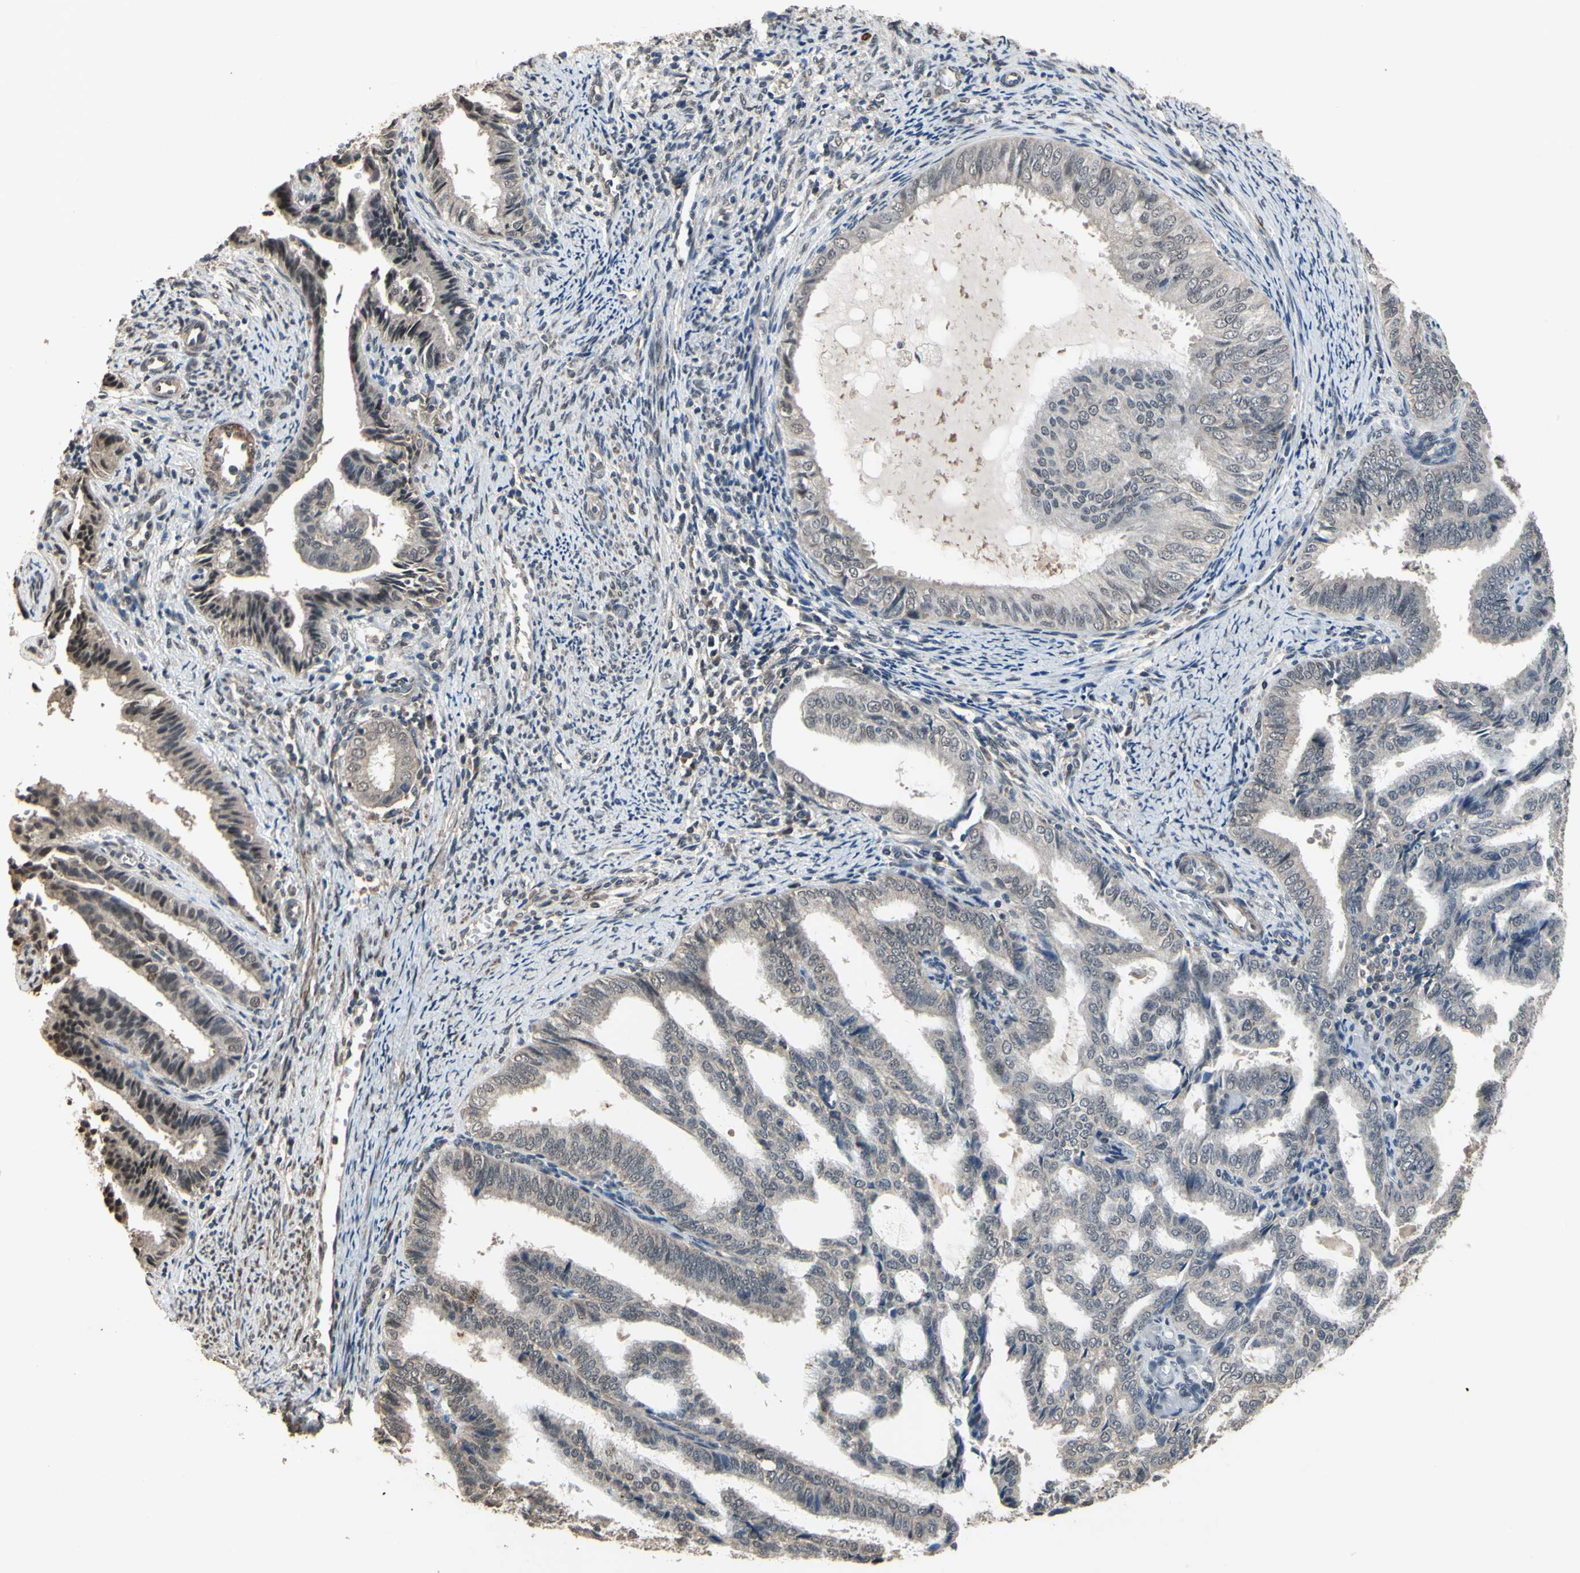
{"staining": {"intensity": "negative", "quantity": "none", "location": "none"}, "tissue": "endometrial cancer", "cell_type": "Tumor cells", "image_type": "cancer", "snomed": [{"axis": "morphology", "description": "Adenocarcinoma, NOS"}, {"axis": "topography", "description": "Endometrium"}], "caption": "Immunohistochemical staining of adenocarcinoma (endometrial) demonstrates no significant staining in tumor cells. Nuclei are stained in blue.", "gene": "ZNF174", "patient": {"sex": "female", "age": 58}}